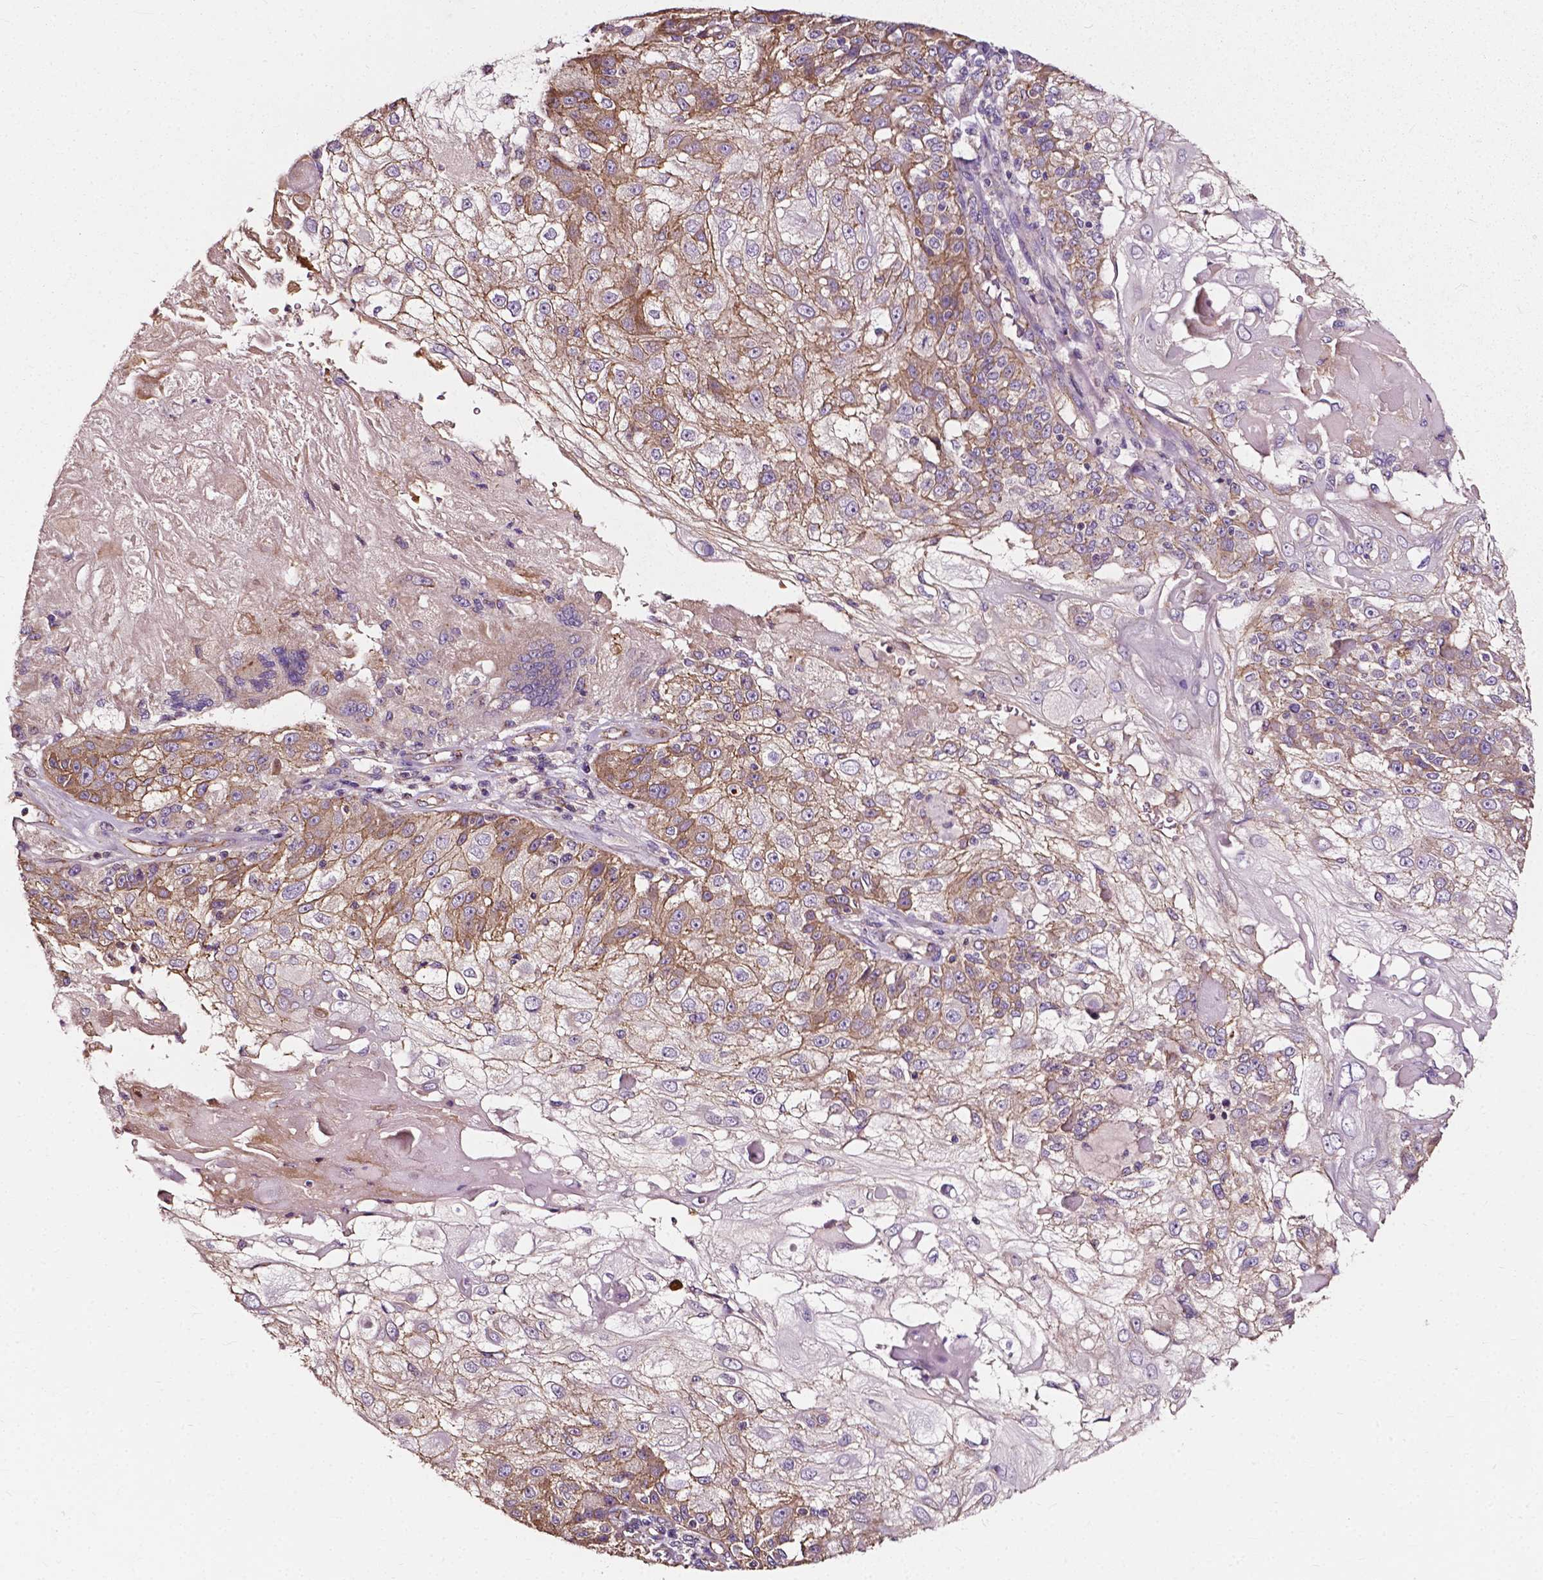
{"staining": {"intensity": "moderate", "quantity": "25%-75%", "location": "cytoplasmic/membranous"}, "tissue": "skin cancer", "cell_type": "Tumor cells", "image_type": "cancer", "snomed": [{"axis": "morphology", "description": "Normal tissue, NOS"}, {"axis": "morphology", "description": "Squamous cell carcinoma, NOS"}, {"axis": "topography", "description": "Skin"}], "caption": "Protein staining reveals moderate cytoplasmic/membranous expression in approximately 25%-75% of tumor cells in skin squamous cell carcinoma.", "gene": "ATG16L1", "patient": {"sex": "female", "age": 83}}